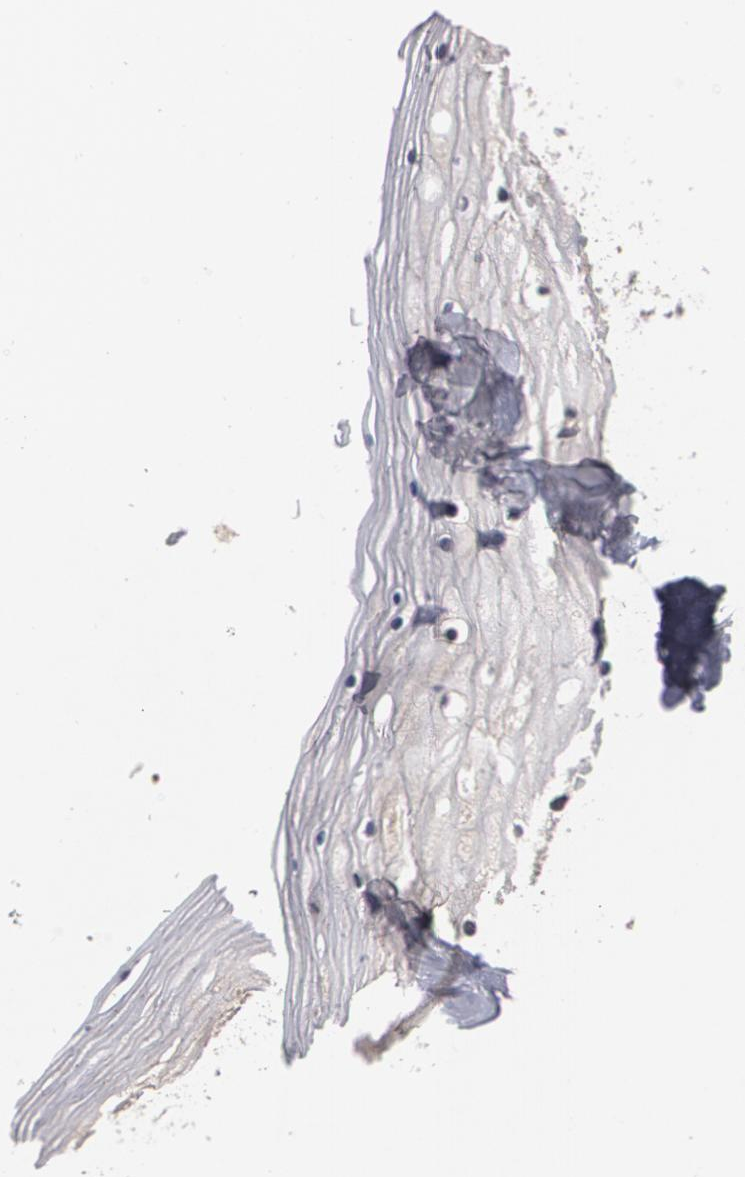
{"staining": {"intensity": "weak", "quantity": "<25%", "location": "cytoplasmic/membranous"}, "tissue": "vagina", "cell_type": "Squamous epithelial cells", "image_type": "normal", "snomed": [{"axis": "morphology", "description": "Normal tissue, NOS"}, {"axis": "topography", "description": "Vagina"}], "caption": "Immunohistochemistry photomicrograph of unremarkable human vagina stained for a protein (brown), which demonstrates no expression in squamous epithelial cells.", "gene": "ARF6", "patient": {"sex": "female", "age": 46}}